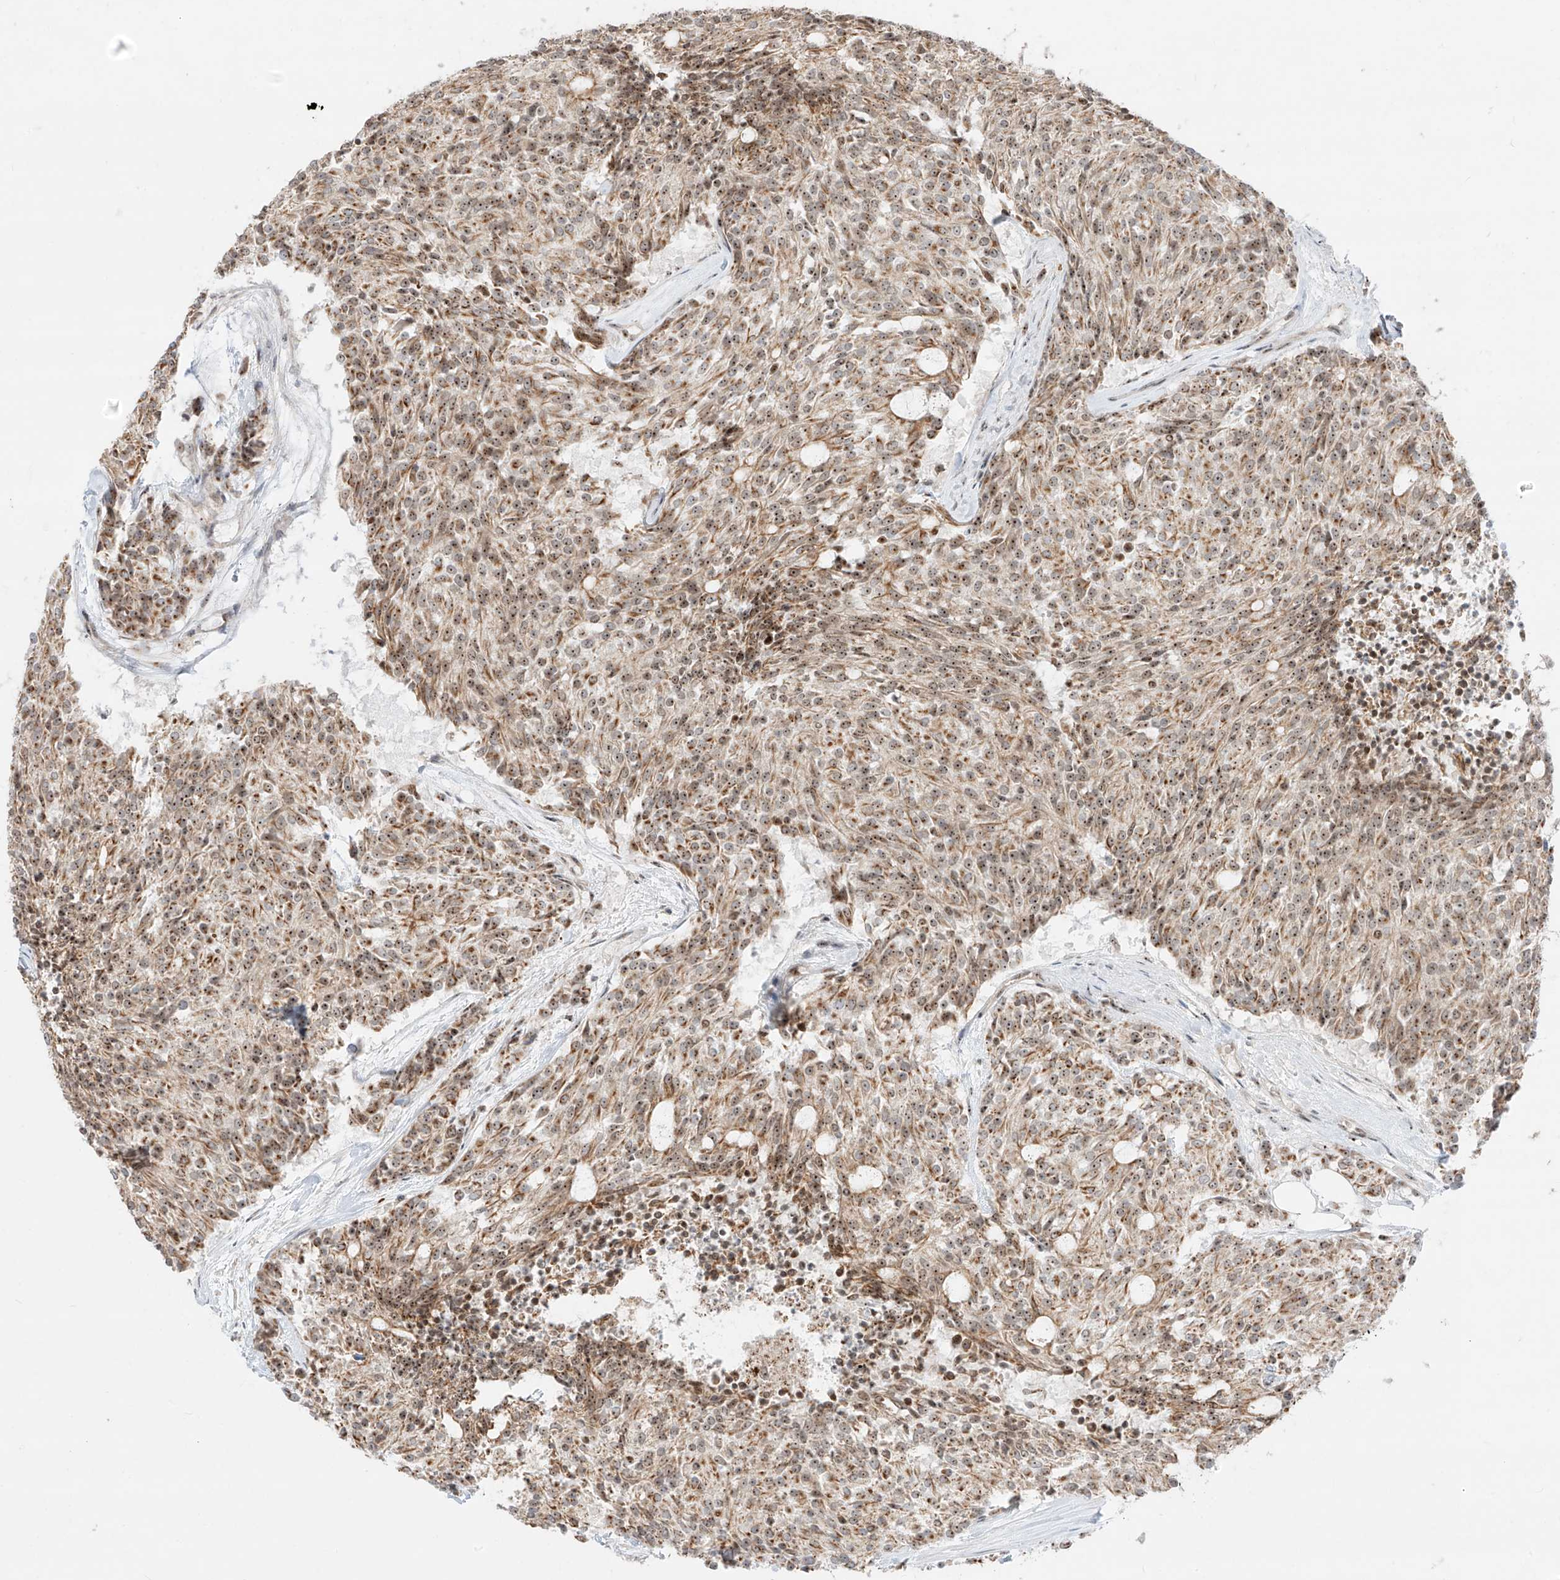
{"staining": {"intensity": "moderate", "quantity": ">75%", "location": "cytoplasmic/membranous,nuclear"}, "tissue": "carcinoid", "cell_type": "Tumor cells", "image_type": "cancer", "snomed": [{"axis": "morphology", "description": "Carcinoid, malignant, NOS"}, {"axis": "topography", "description": "Pancreas"}], "caption": "A brown stain labels moderate cytoplasmic/membranous and nuclear expression of a protein in carcinoid tumor cells.", "gene": "ZNF512", "patient": {"sex": "female", "age": 54}}